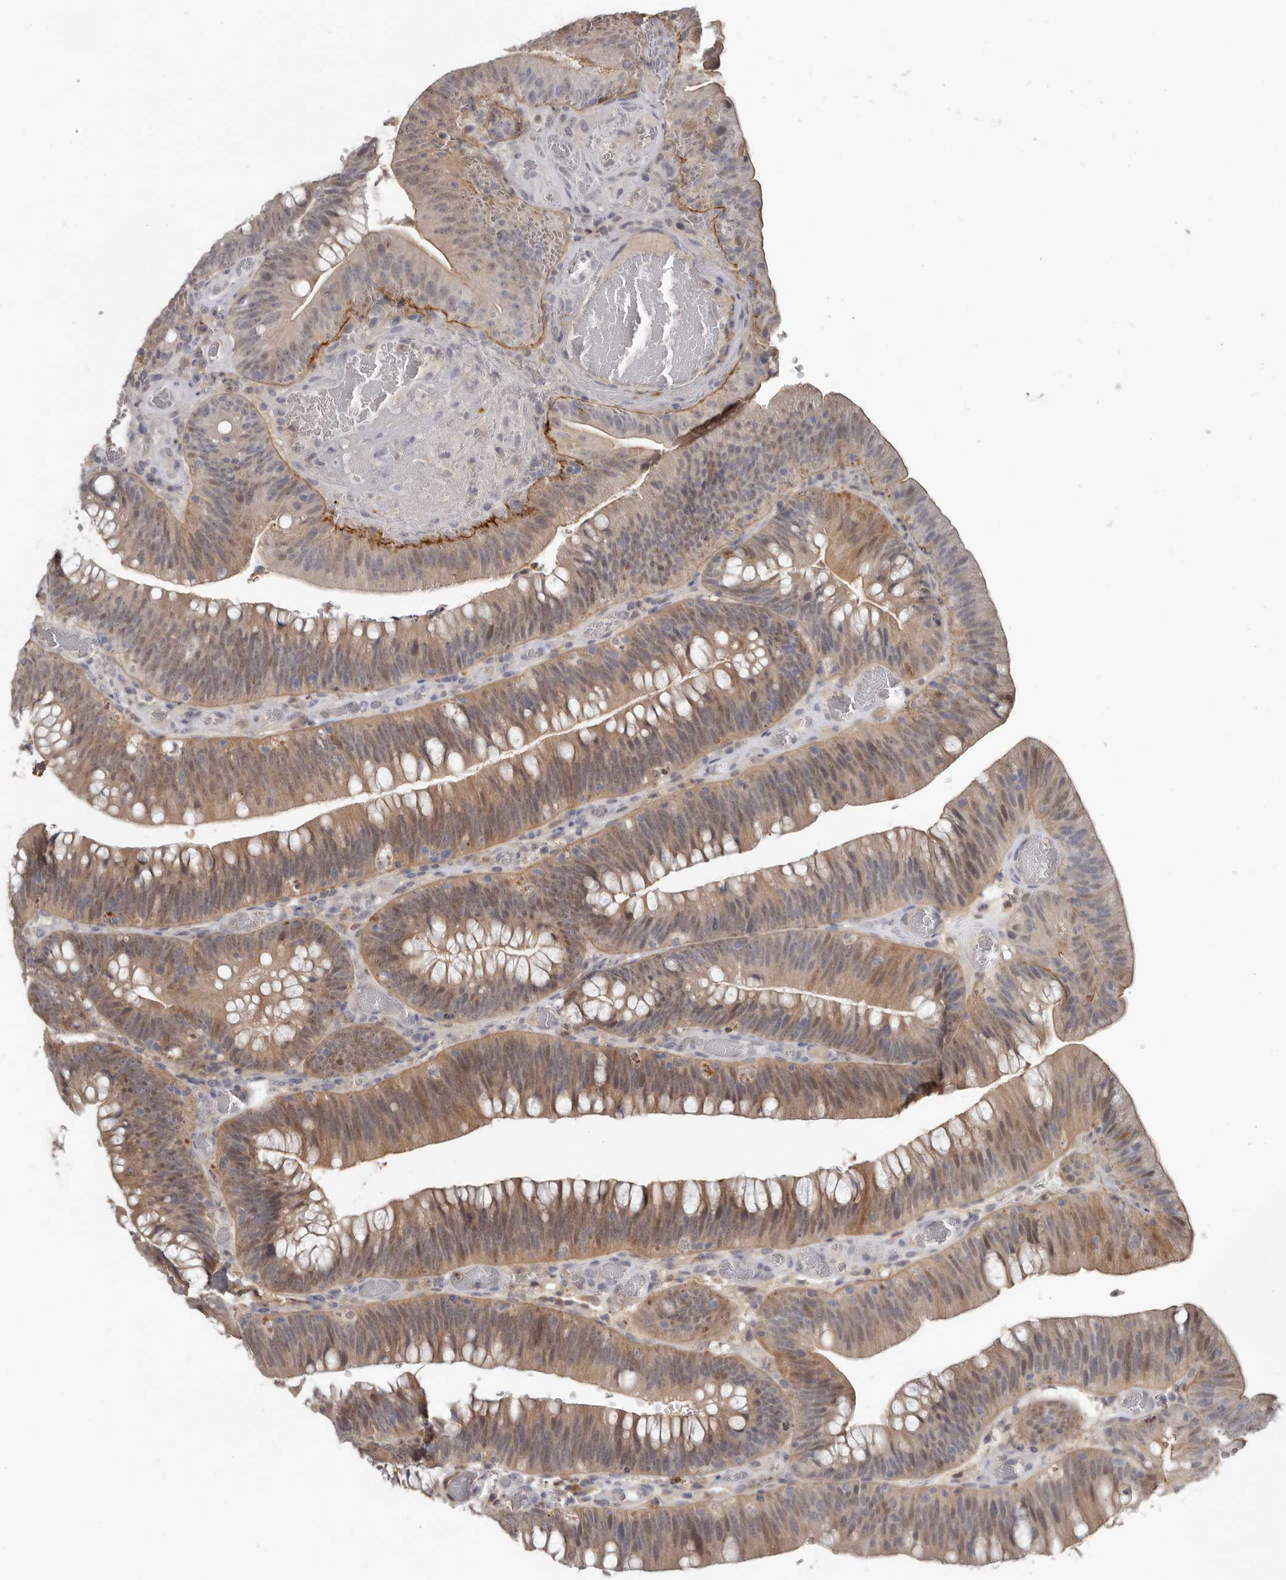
{"staining": {"intensity": "weak", "quantity": ">75%", "location": "cytoplasmic/membranous"}, "tissue": "colorectal cancer", "cell_type": "Tumor cells", "image_type": "cancer", "snomed": [{"axis": "morphology", "description": "Normal tissue, NOS"}, {"axis": "topography", "description": "Colon"}], "caption": "A histopathology image of human colorectal cancer stained for a protein shows weak cytoplasmic/membranous brown staining in tumor cells.", "gene": "RBKS", "patient": {"sex": "female", "age": 82}}